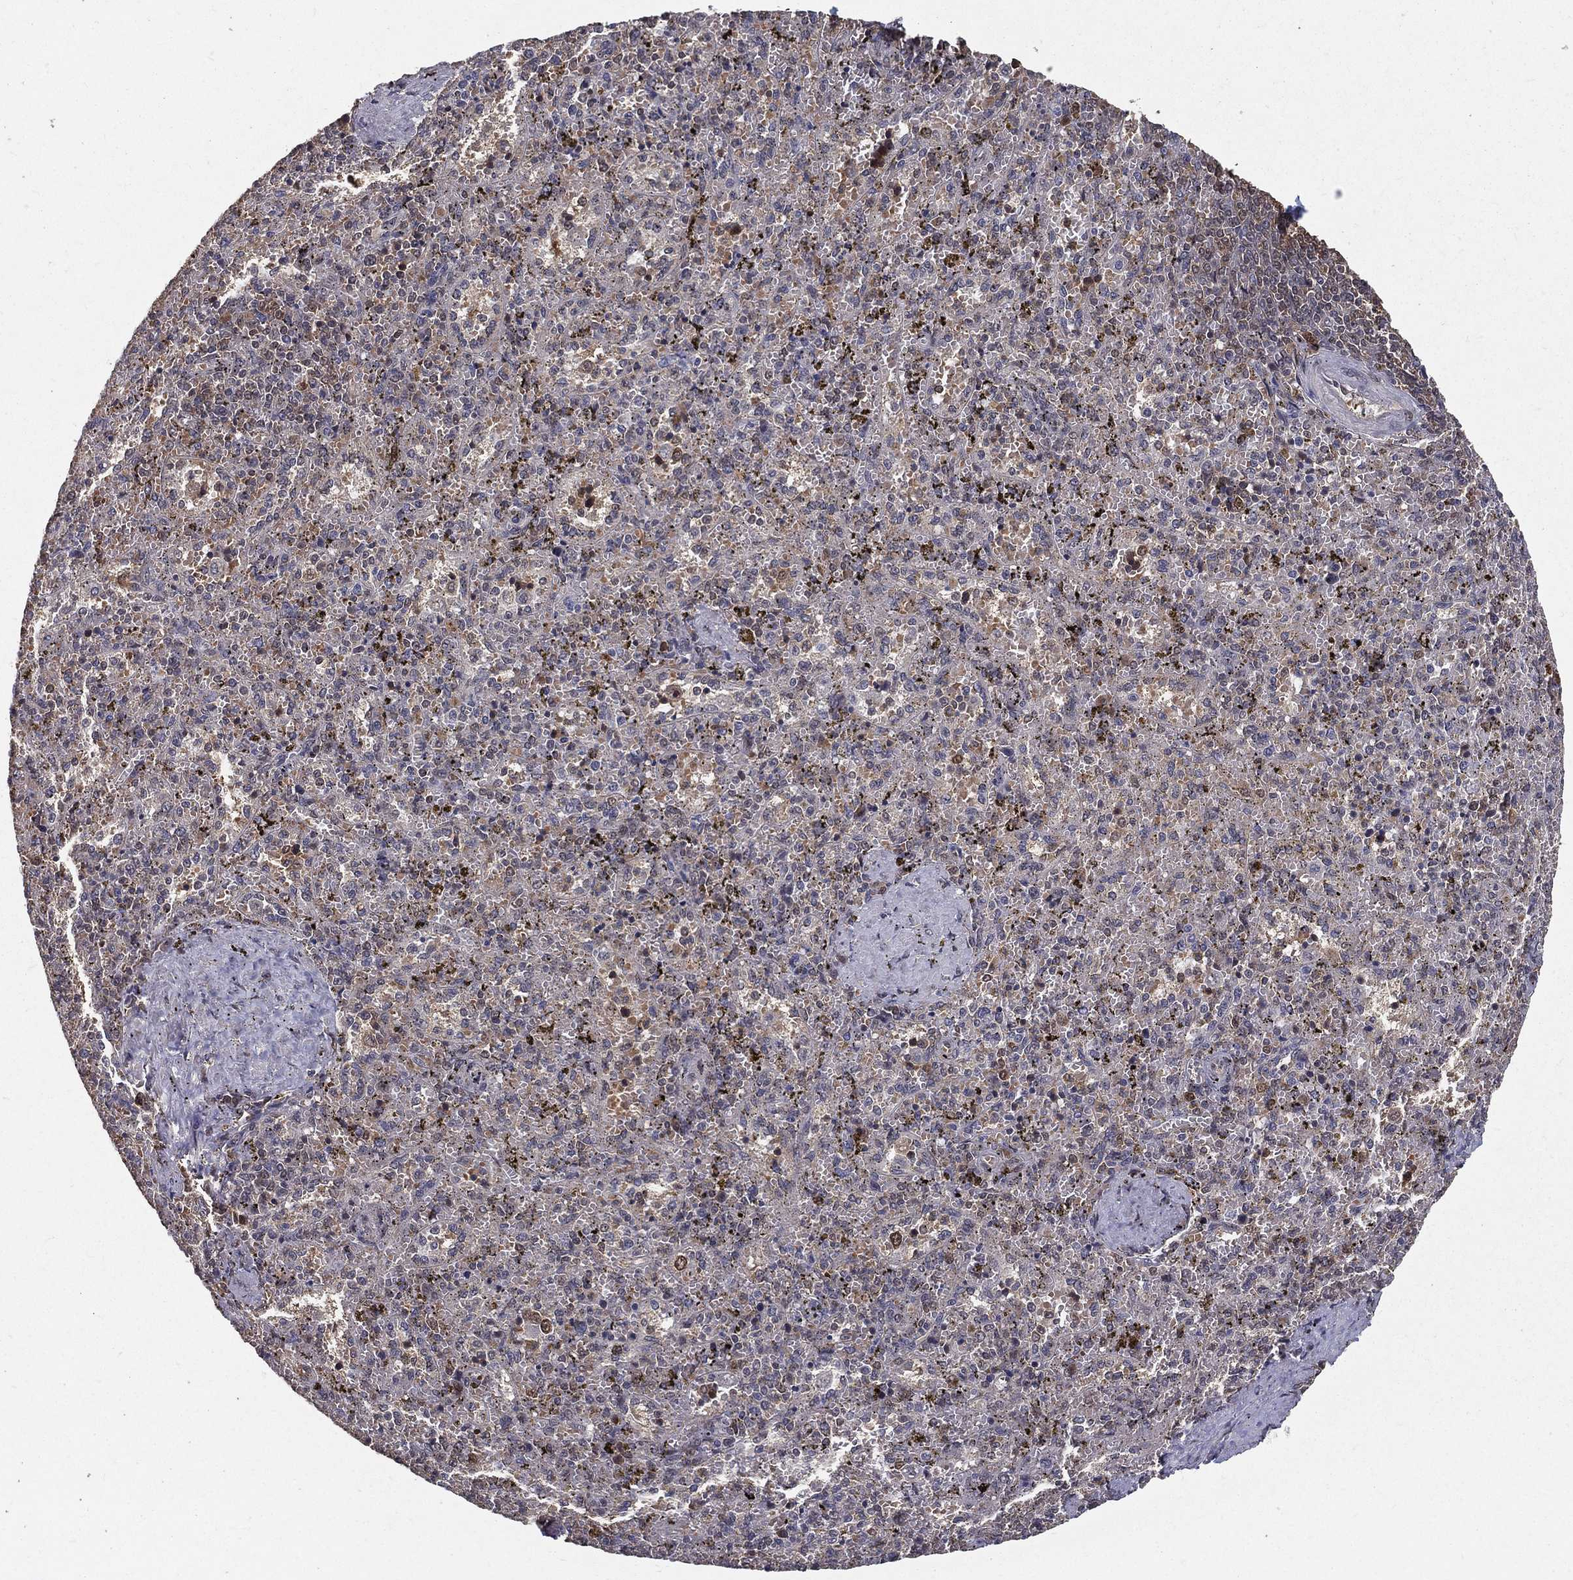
{"staining": {"intensity": "negative", "quantity": "none", "location": "none"}, "tissue": "spleen", "cell_type": "Cells in red pulp", "image_type": "normal", "snomed": [{"axis": "morphology", "description": "Normal tissue, NOS"}, {"axis": "topography", "description": "Spleen"}], "caption": "This is an immunohistochemistry (IHC) image of benign human spleen. There is no positivity in cells in red pulp.", "gene": "CARM1", "patient": {"sex": "female", "age": 50}}